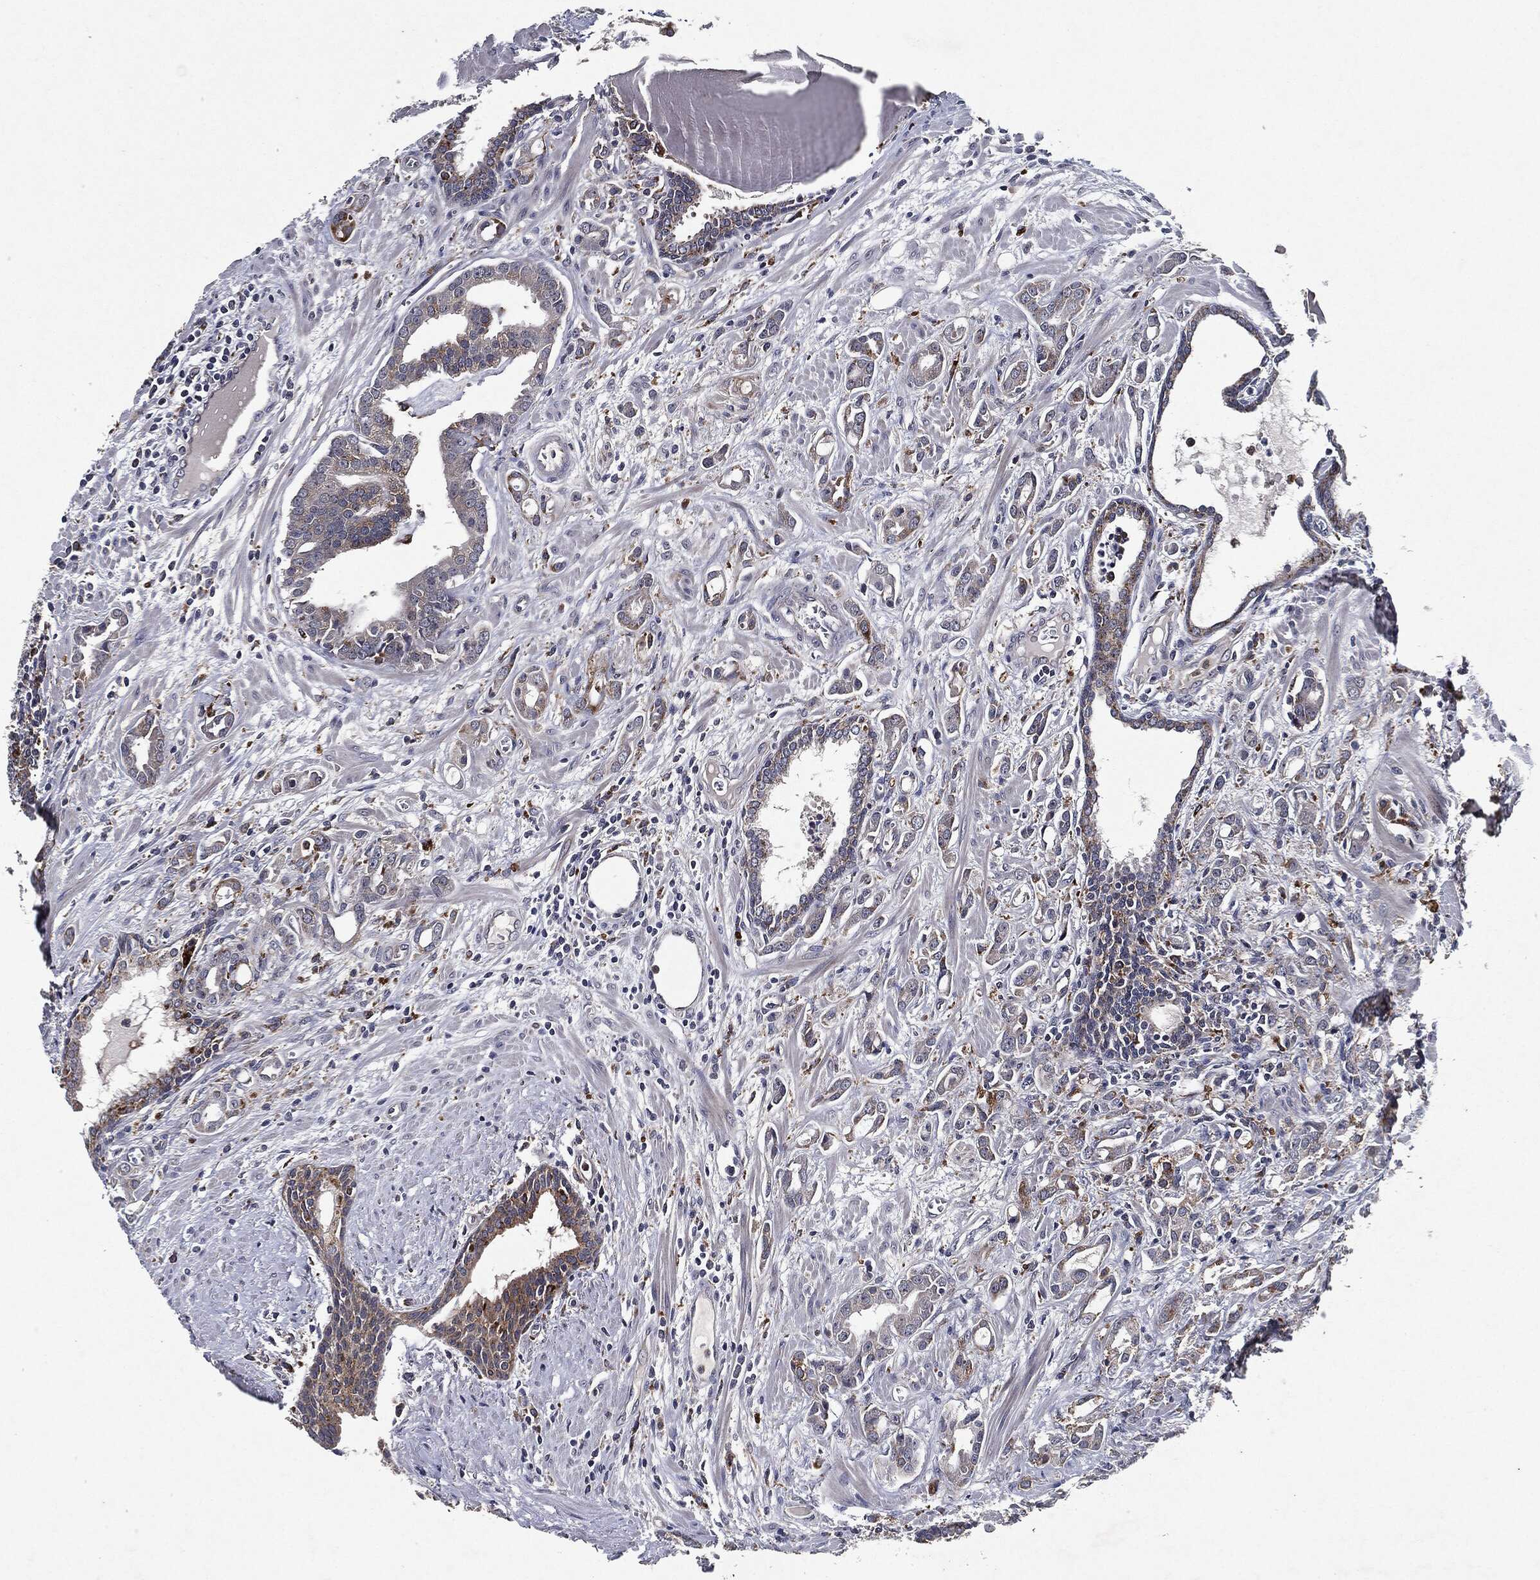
{"staining": {"intensity": "weak", "quantity": "25%-75%", "location": "cytoplasmic/membranous"}, "tissue": "prostate cancer", "cell_type": "Tumor cells", "image_type": "cancer", "snomed": [{"axis": "morphology", "description": "Adenocarcinoma, NOS"}, {"axis": "topography", "description": "Prostate"}], "caption": "Immunohistochemistry (IHC) histopathology image of neoplastic tissue: human prostate cancer stained using IHC shows low levels of weak protein expression localized specifically in the cytoplasmic/membranous of tumor cells, appearing as a cytoplasmic/membranous brown color.", "gene": "SLC31A2", "patient": {"sex": "male", "age": 57}}